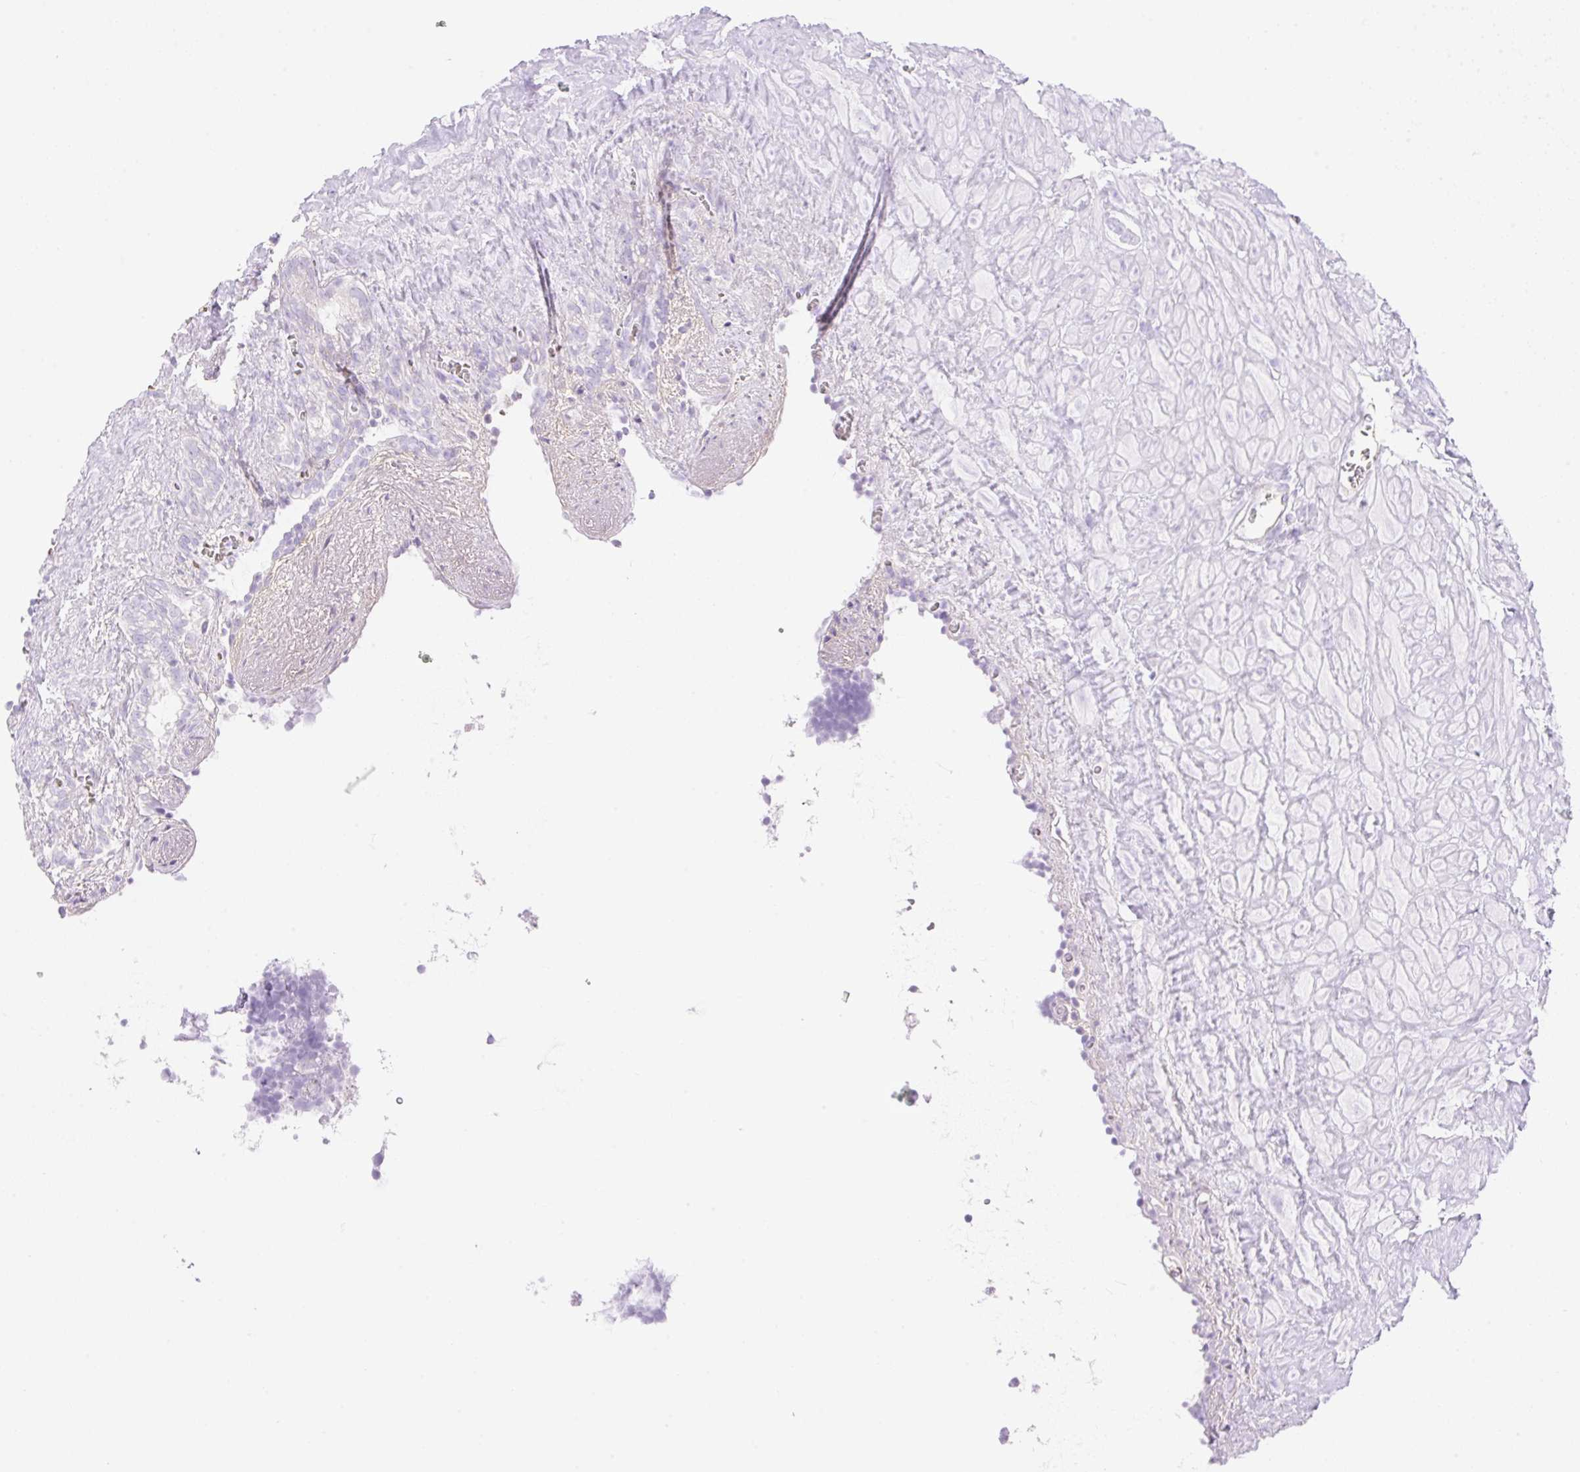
{"staining": {"intensity": "negative", "quantity": "none", "location": "none"}, "tissue": "seminal vesicle", "cell_type": "Glandular cells", "image_type": "normal", "snomed": [{"axis": "morphology", "description": "Normal tissue, NOS"}, {"axis": "topography", "description": "Seminal veicle"}], "caption": "Immunohistochemistry of benign seminal vesicle displays no expression in glandular cells.", "gene": "CDX1", "patient": {"sex": "male", "age": 76}}